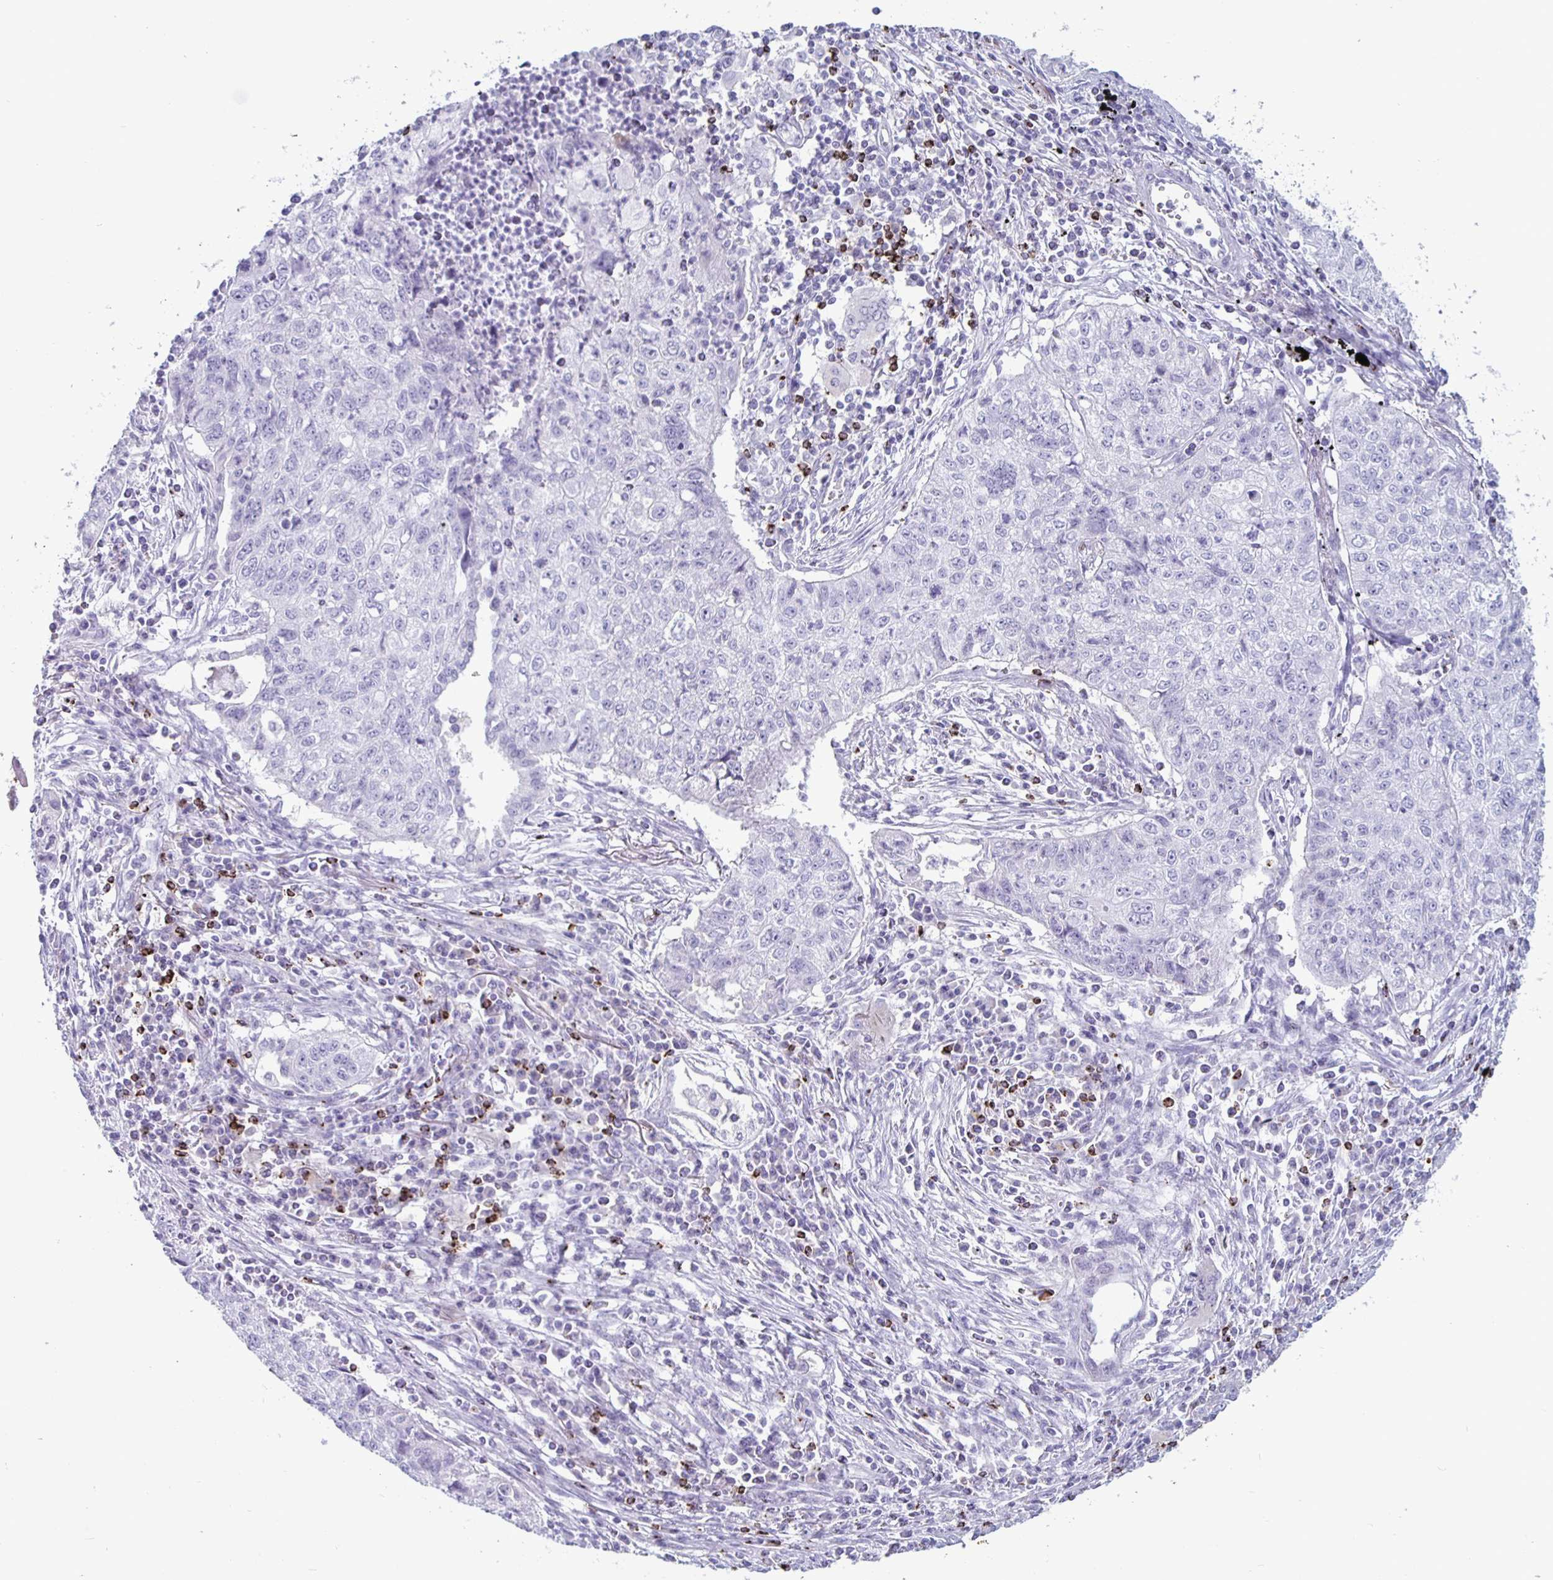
{"staining": {"intensity": "negative", "quantity": "none", "location": "none"}, "tissue": "lung cancer", "cell_type": "Tumor cells", "image_type": "cancer", "snomed": [{"axis": "morphology", "description": "Normal morphology"}, {"axis": "morphology", "description": "Aneuploidy"}, {"axis": "morphology", "description": "Squamous cell carcinoma, NOS"}, {"axis": "topography", "description": "Lymph node"}, {"axis": "topography", "description": "Lung"}], "caption": "This is an immunohistochemistry (IHC) photomicrograph of lung aneuploidy. There is no expression in tumor cells.", "gene": "GZMK", "patient": {"sex": "female", "age": 76}}